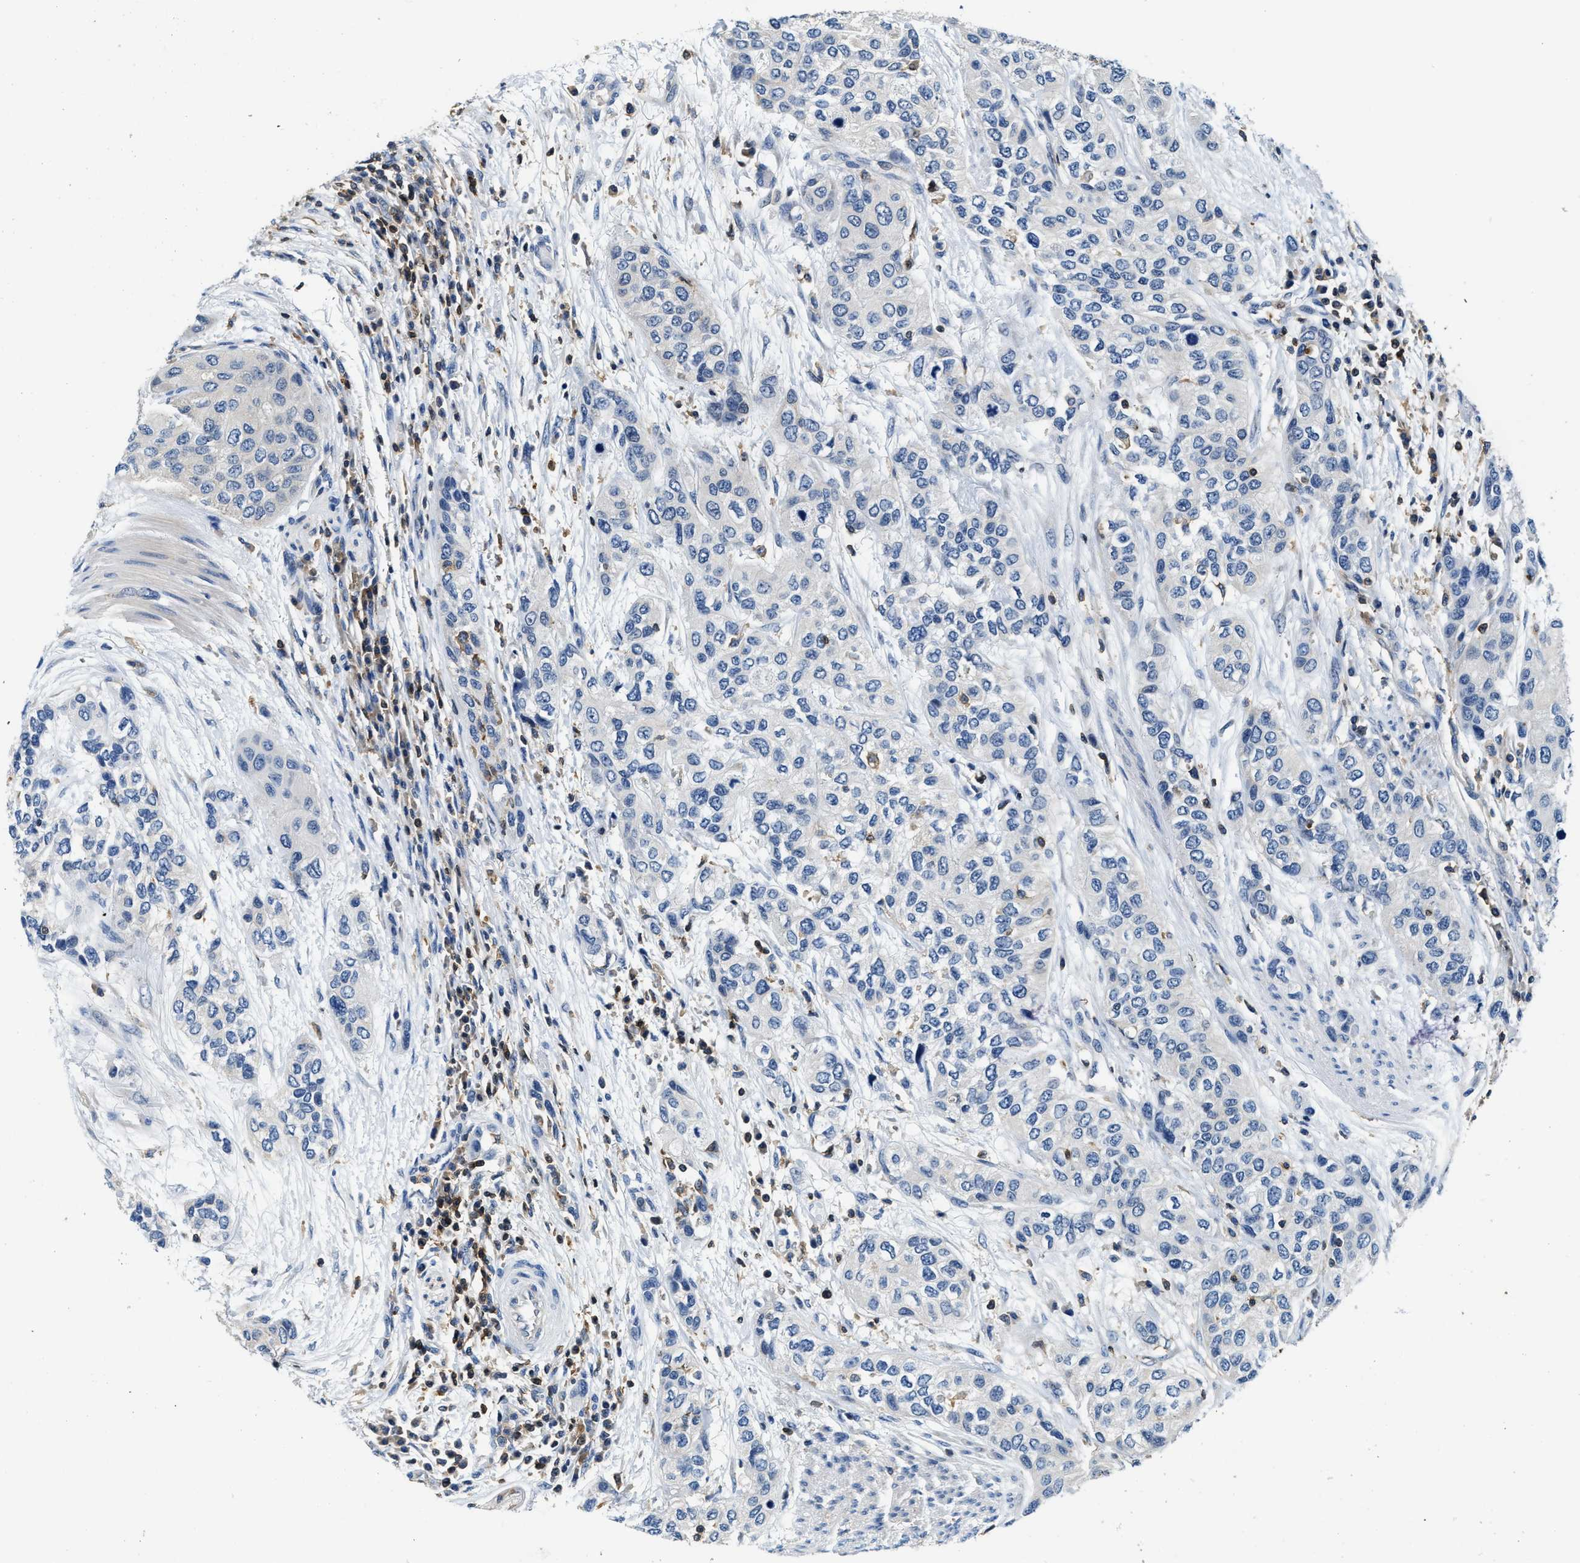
{"staining": {"intensity": "negative", "quantity": "none", "location": "none"}, "tissue": "urothelial cancer", "cell_type": "Tumor cells", "image_type": "cancer", "snomed": [{"axis": "morphology", "description": "Urothelial carcinoma, High grade"}, {"axis": "topography", "description": "Urinary bladder"}], "caption": "Immunohistochemistry photomicrograph of high-grade urothelial carcinoma stained for a protein (brown), which displays no staining in tumor cells.", "gene": "MYO1G", "patient": {"sex": "female", "age": 56}}